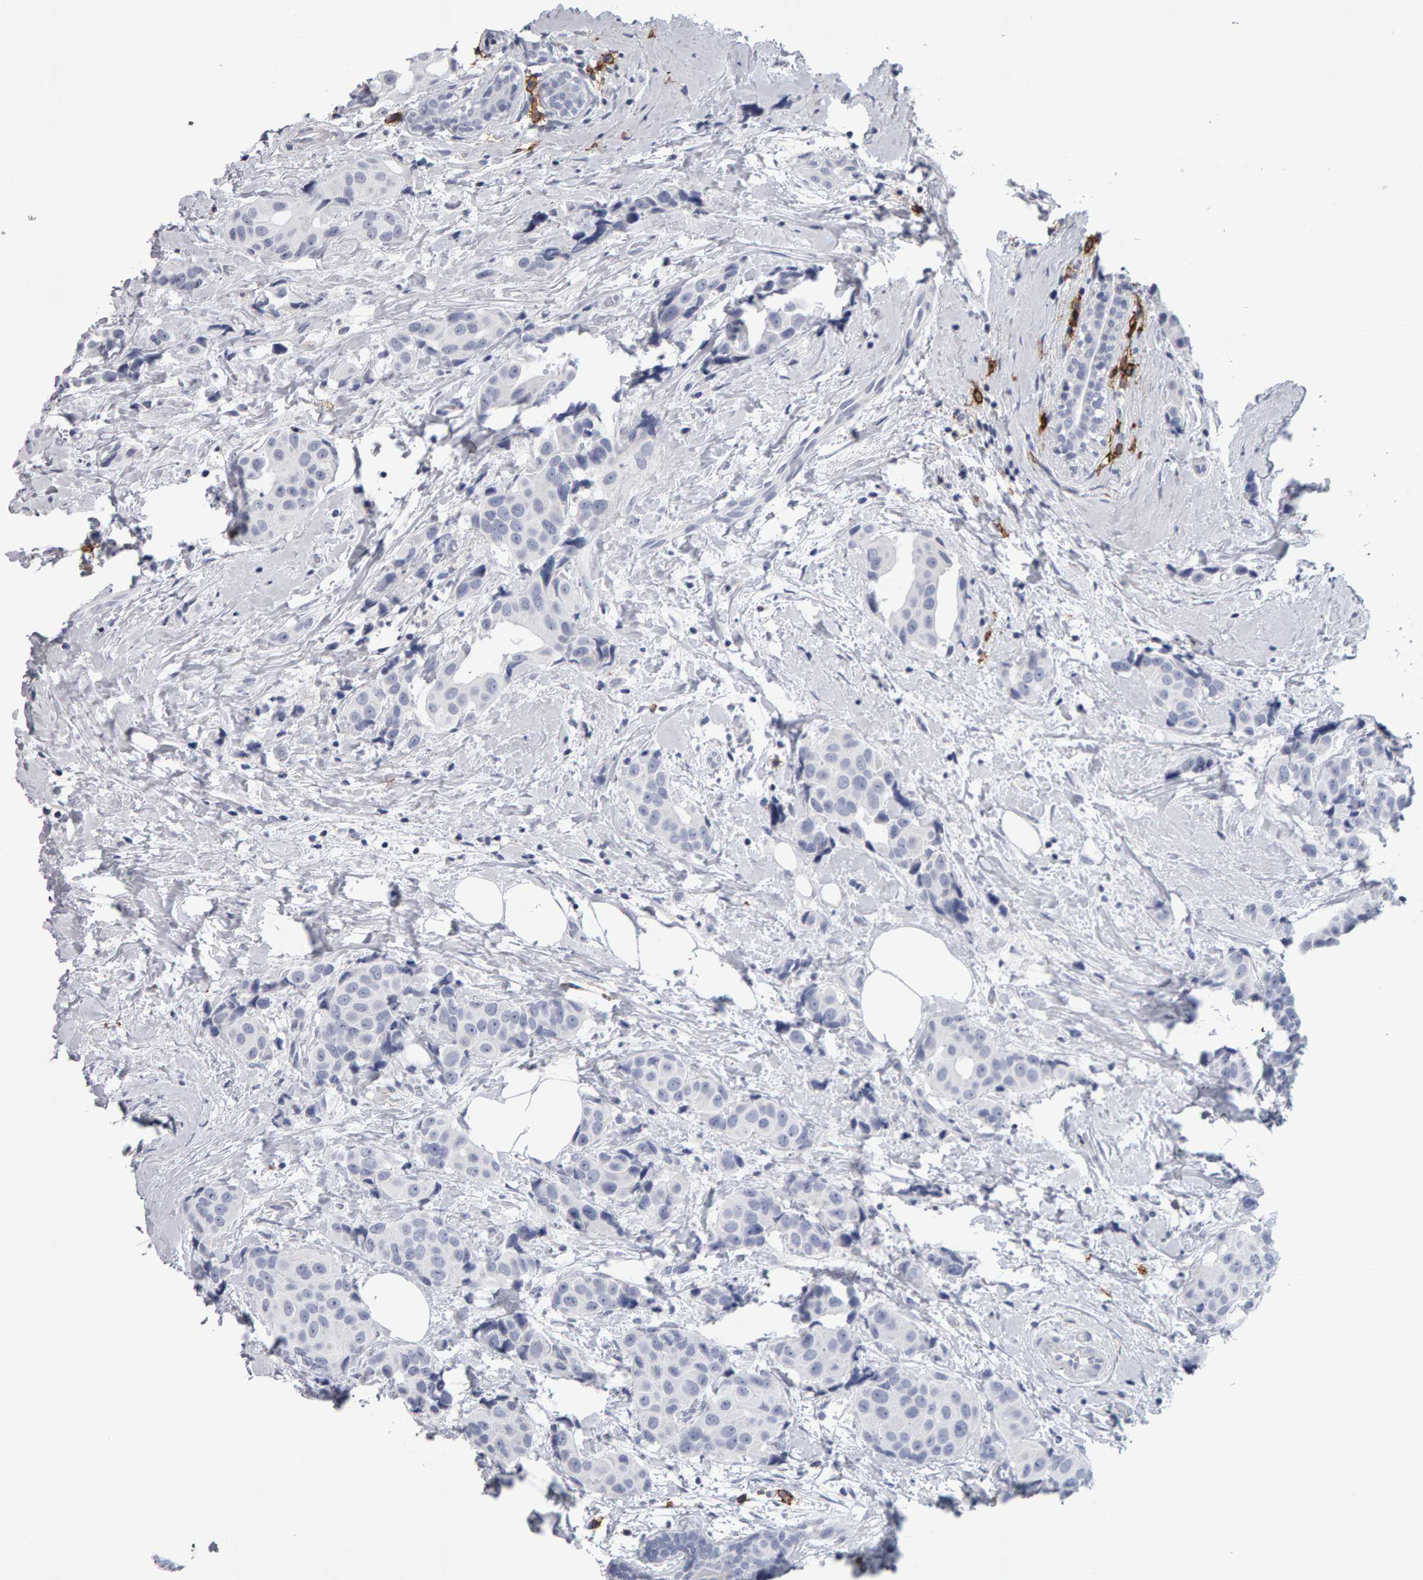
{"staining": {"intensity": "negative", "quantity": "none", "location": "none"}, "tissue": "breast cancer", "cell_type": "Tumor cells", "image_type": "cancer", "snomed": [{"axis": "morphology", "description": "Normal tissue, NOS"}, {"axis": "morphology", "description": "Duct carcinoma"}, {"axis": "topography", "description": "Breast"}], "caption": "Immunohistochemical staining of human invasive ductal carcinoma (breast) displays no significant expression in tumor cells. (DAB immunohistochemistry (IHC), high magnification).", "gene": "CD38", "patient": {"sex": "female", "age": 39}}